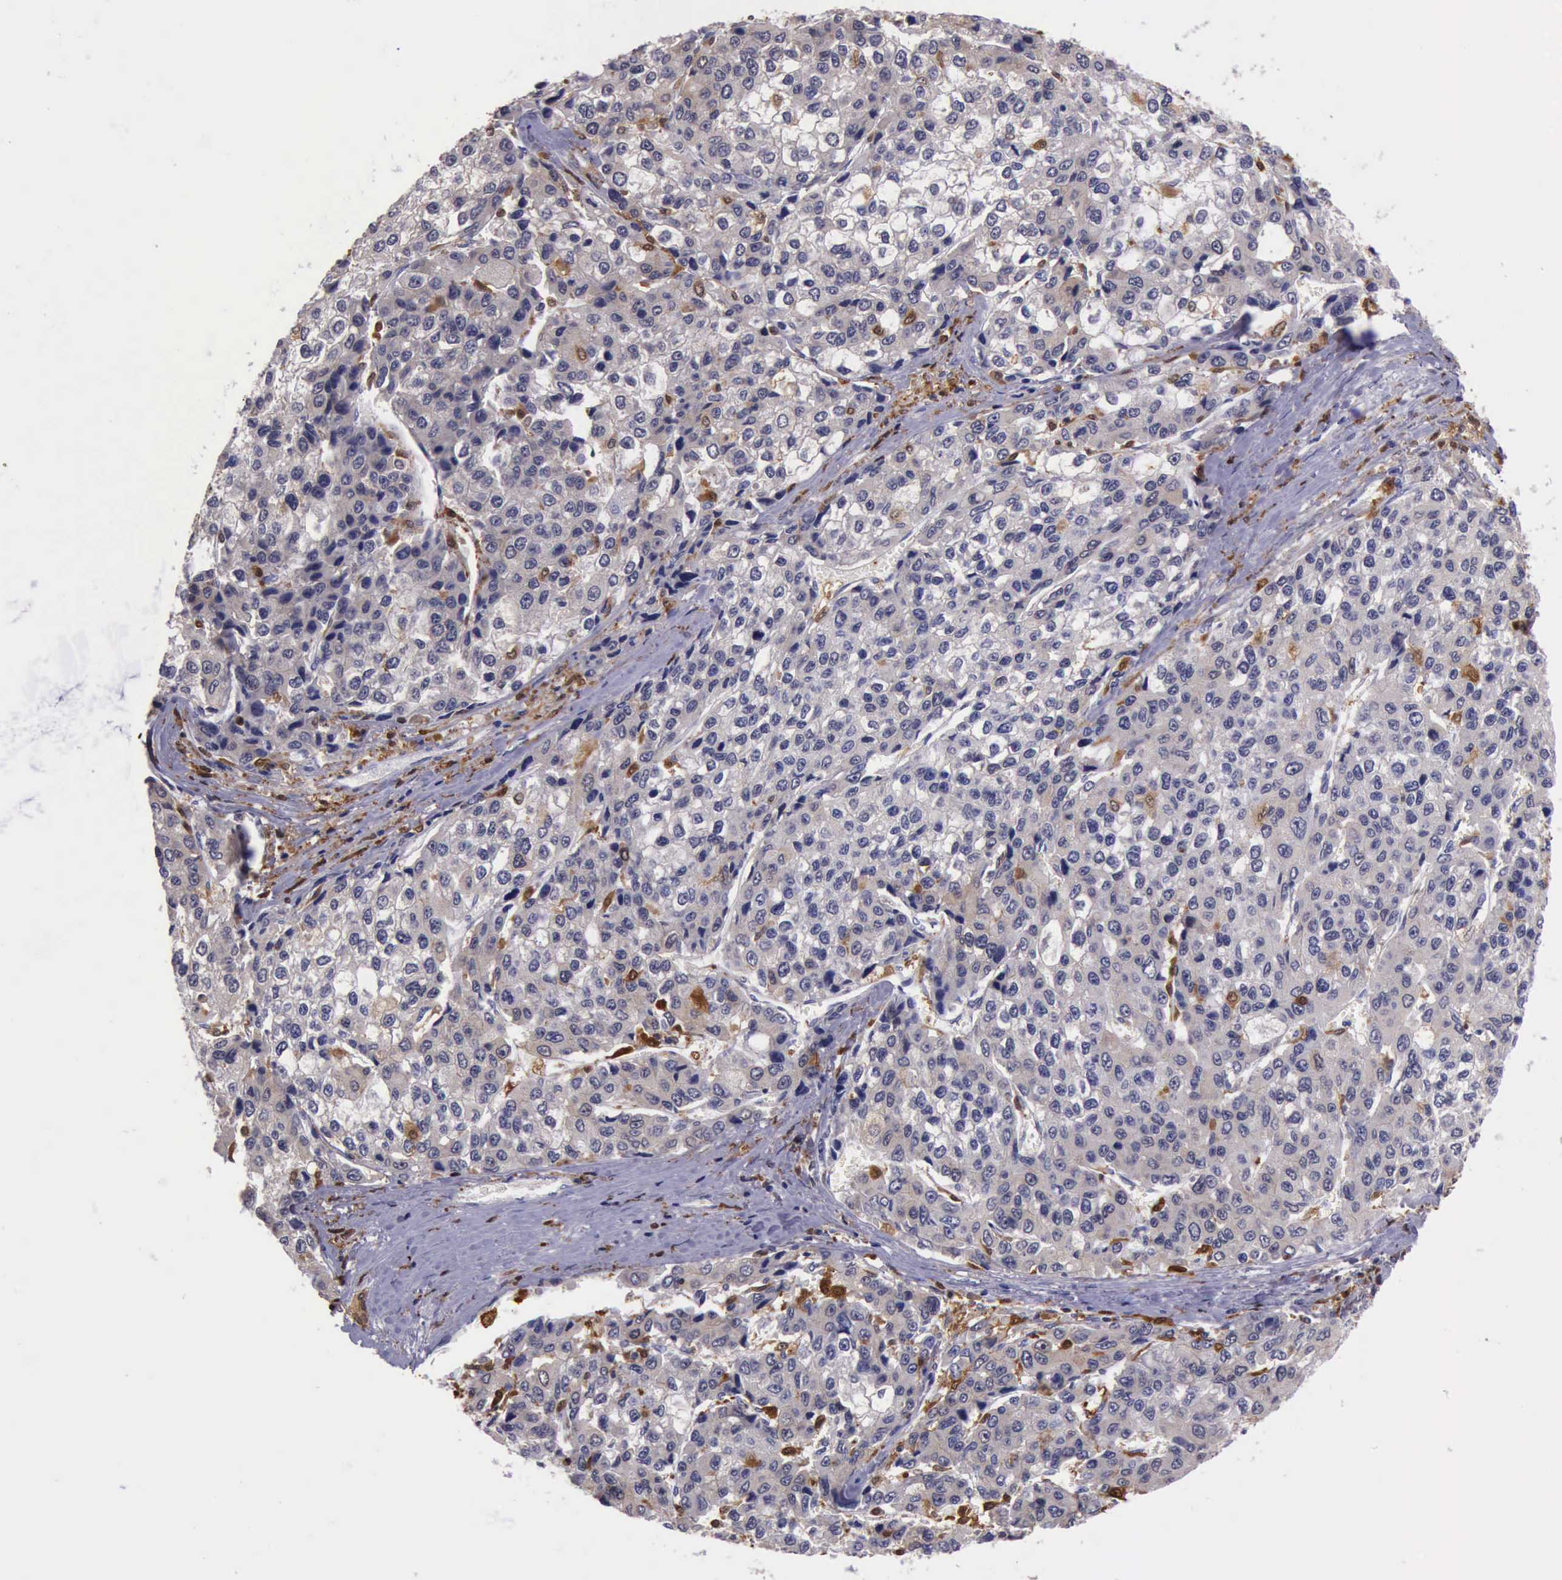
{"staining": {"intensity": "weak", "quantity": "<25%", "location": "cytoplasmic/membranous"}, "tissue": "liver cancer", "cell_type": "Tumor cells", "image_type": "cancer", "snomed": [{"axis": "morphology", "description": "Carcinoma, Hepatocellular, NOS"}, {"axis": "topography", "description": "Liver"}], "caption": "An immunohistochemistry (IHC) image of liver hepatocellular carcinoma is shown. There is no staining in tumor cells of liver hepatocellular carcinoma. Nuclei are stained in blue.", "gene": "TYMP", "patient": {"sex": "female", "age": 66}}